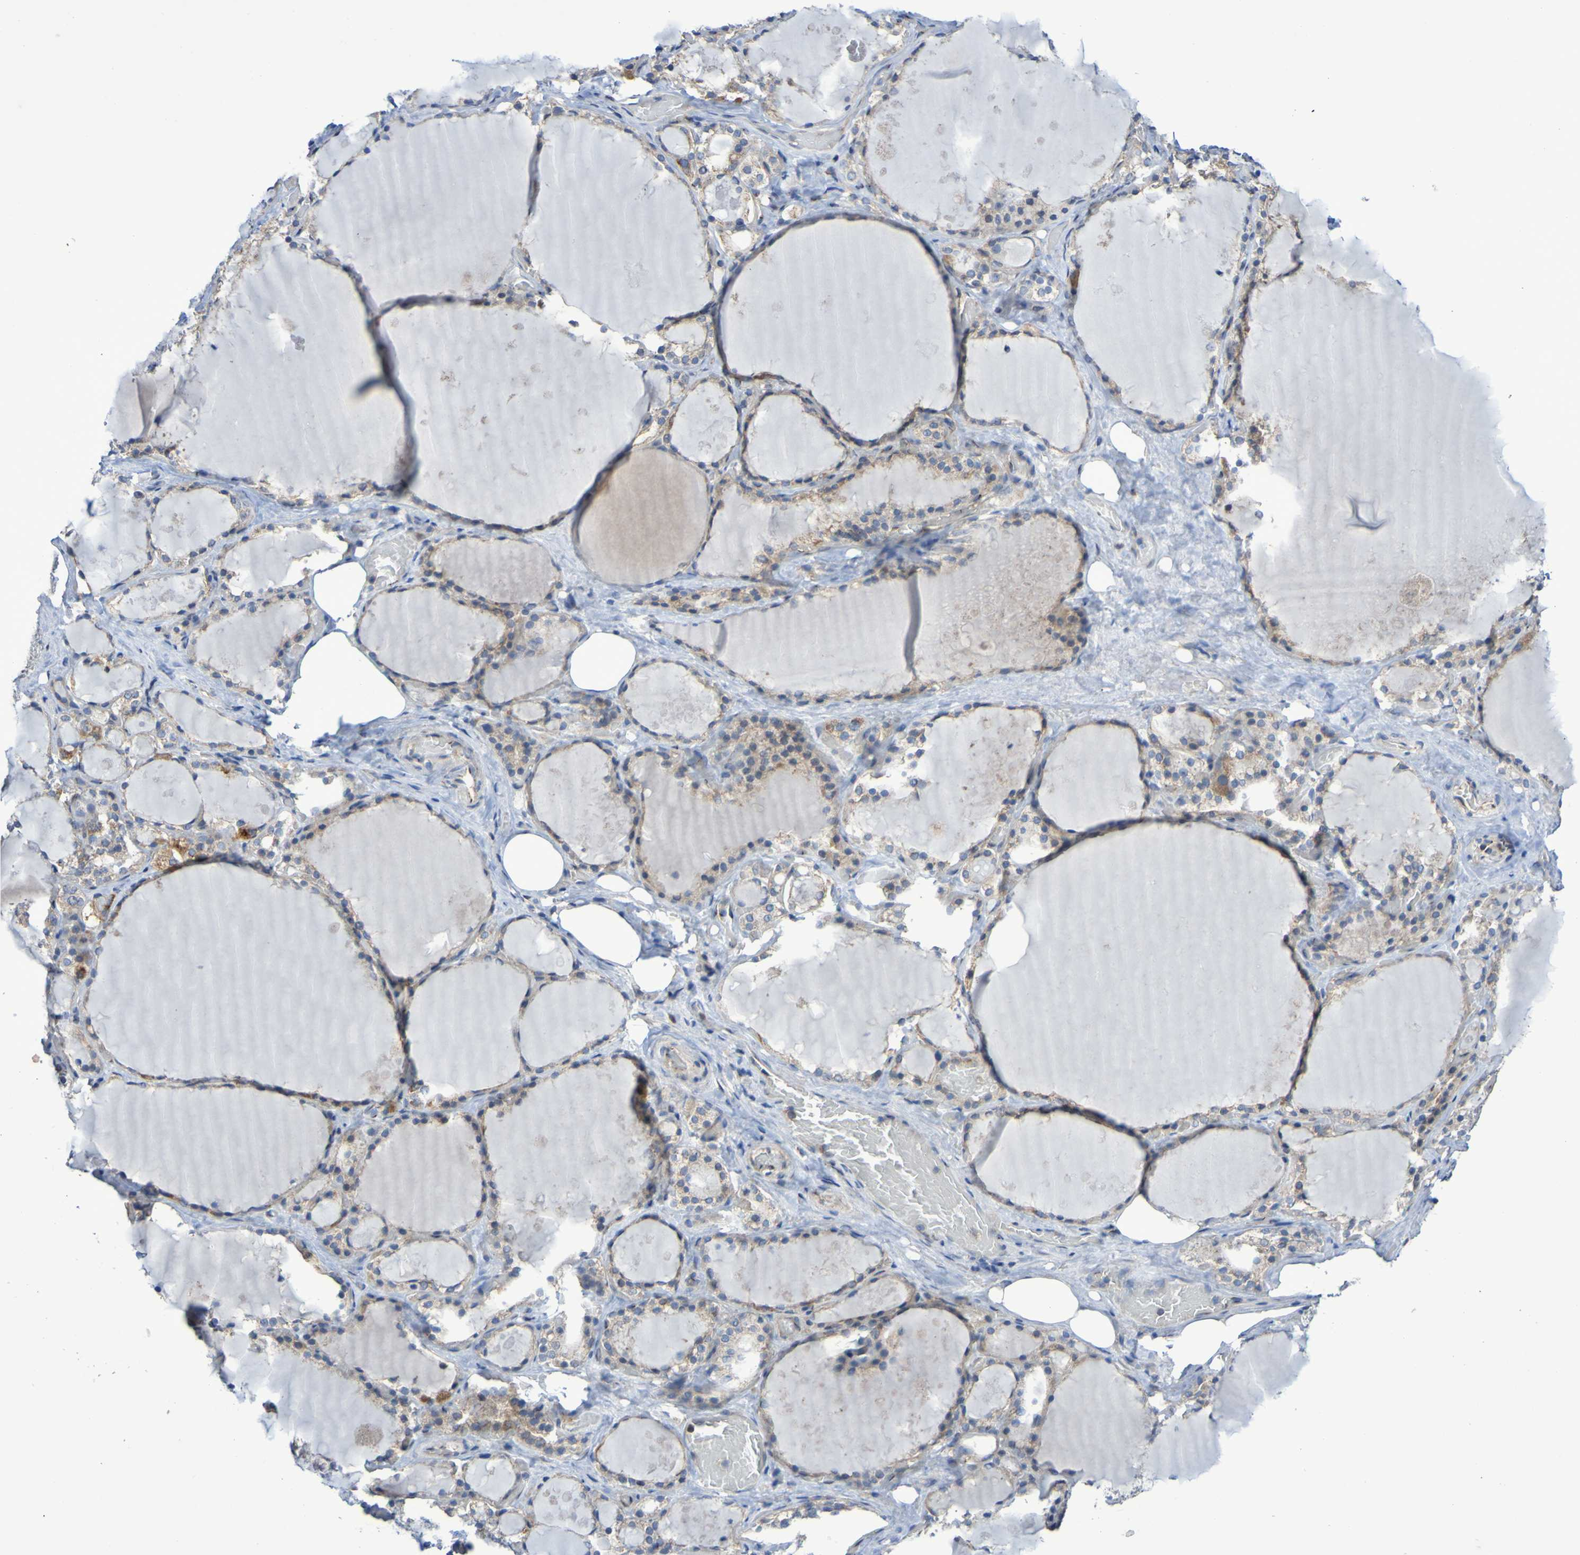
{"staining": {"intensity": "weak", "quantity": ">75%", "location": "cytoplasmic/membranous"}, "tissue": "thyroid gland", "cell_type": "Glandular cells", "image_type": "normal", "snomed": [{"axis": "morphology", "description": "Normal tissue, NOS"}, {"axis": "topography", "description": "Thyroid gland"}], "caption": "Immunohistochemistry image of normal human thyroid gland stained for a protein (brown), which exhibits low levels of weak cytoplasmic/membranous staining in approximately >75% of glandular cells.", "gene": "LMBRD2", "patient": {"sex": "male", "age": 61}}